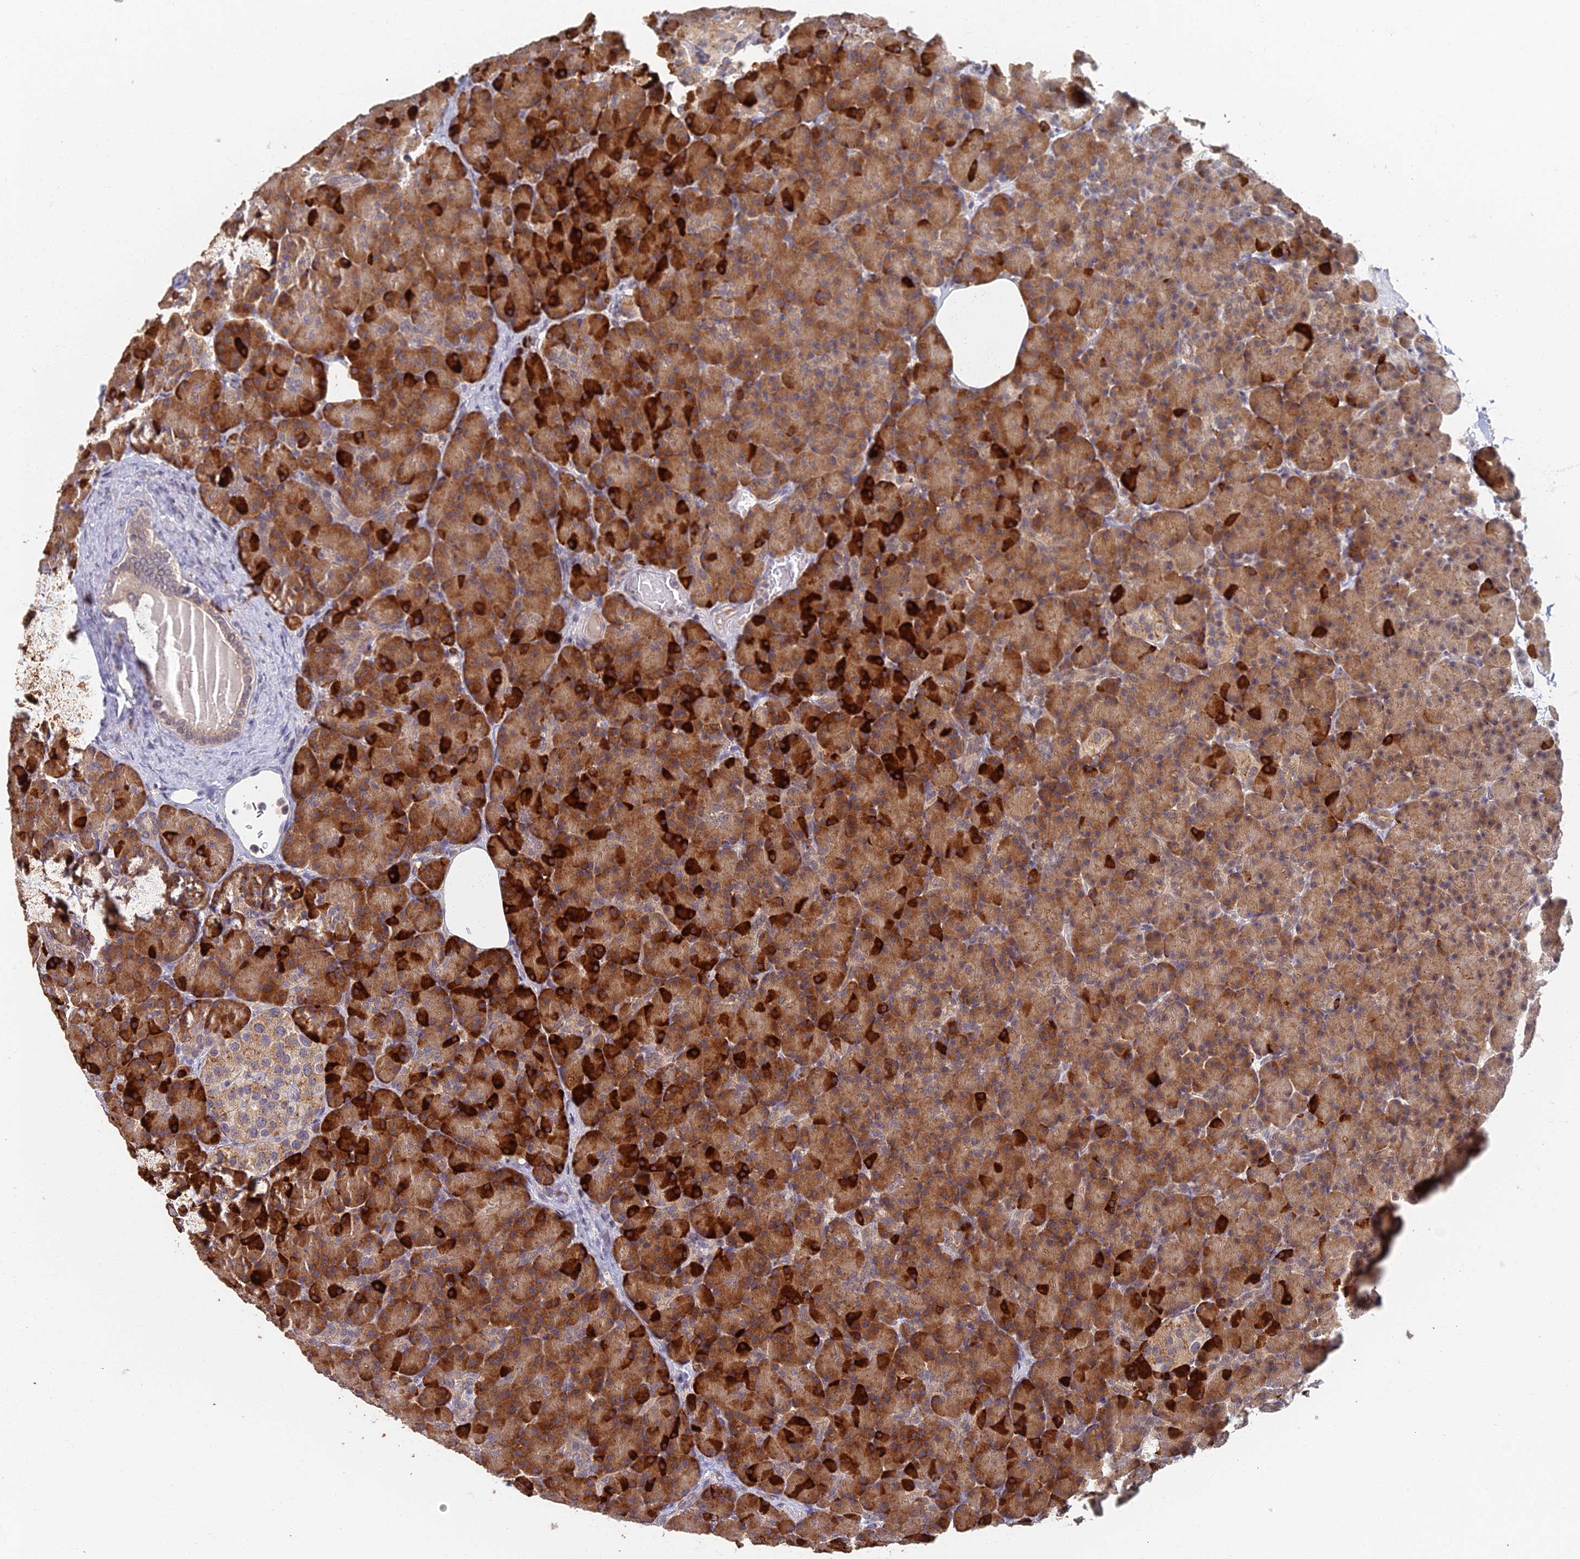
{"staining": {"intensity": "strong", "quantity": "25%-75%", "location": "cytoplasmic/membranous"}, "tissue": "pancreas", "cell_type": "Exocrine glandular cells", "image_type": "normal", "snomed": [{"axis": "morphology", "description": "Normal tissue, NOS"}, {"axis": "topography", "description": "Pancreas"}], "caption": "Benign pancreas shows strong cytoplasmic/membranous positivity in approximately 25%-75% of exocrine glandular cells Nuclei are stained in blue..", "gene": "GPATCH1", "patient": {"sex": "female", "age": 43}}